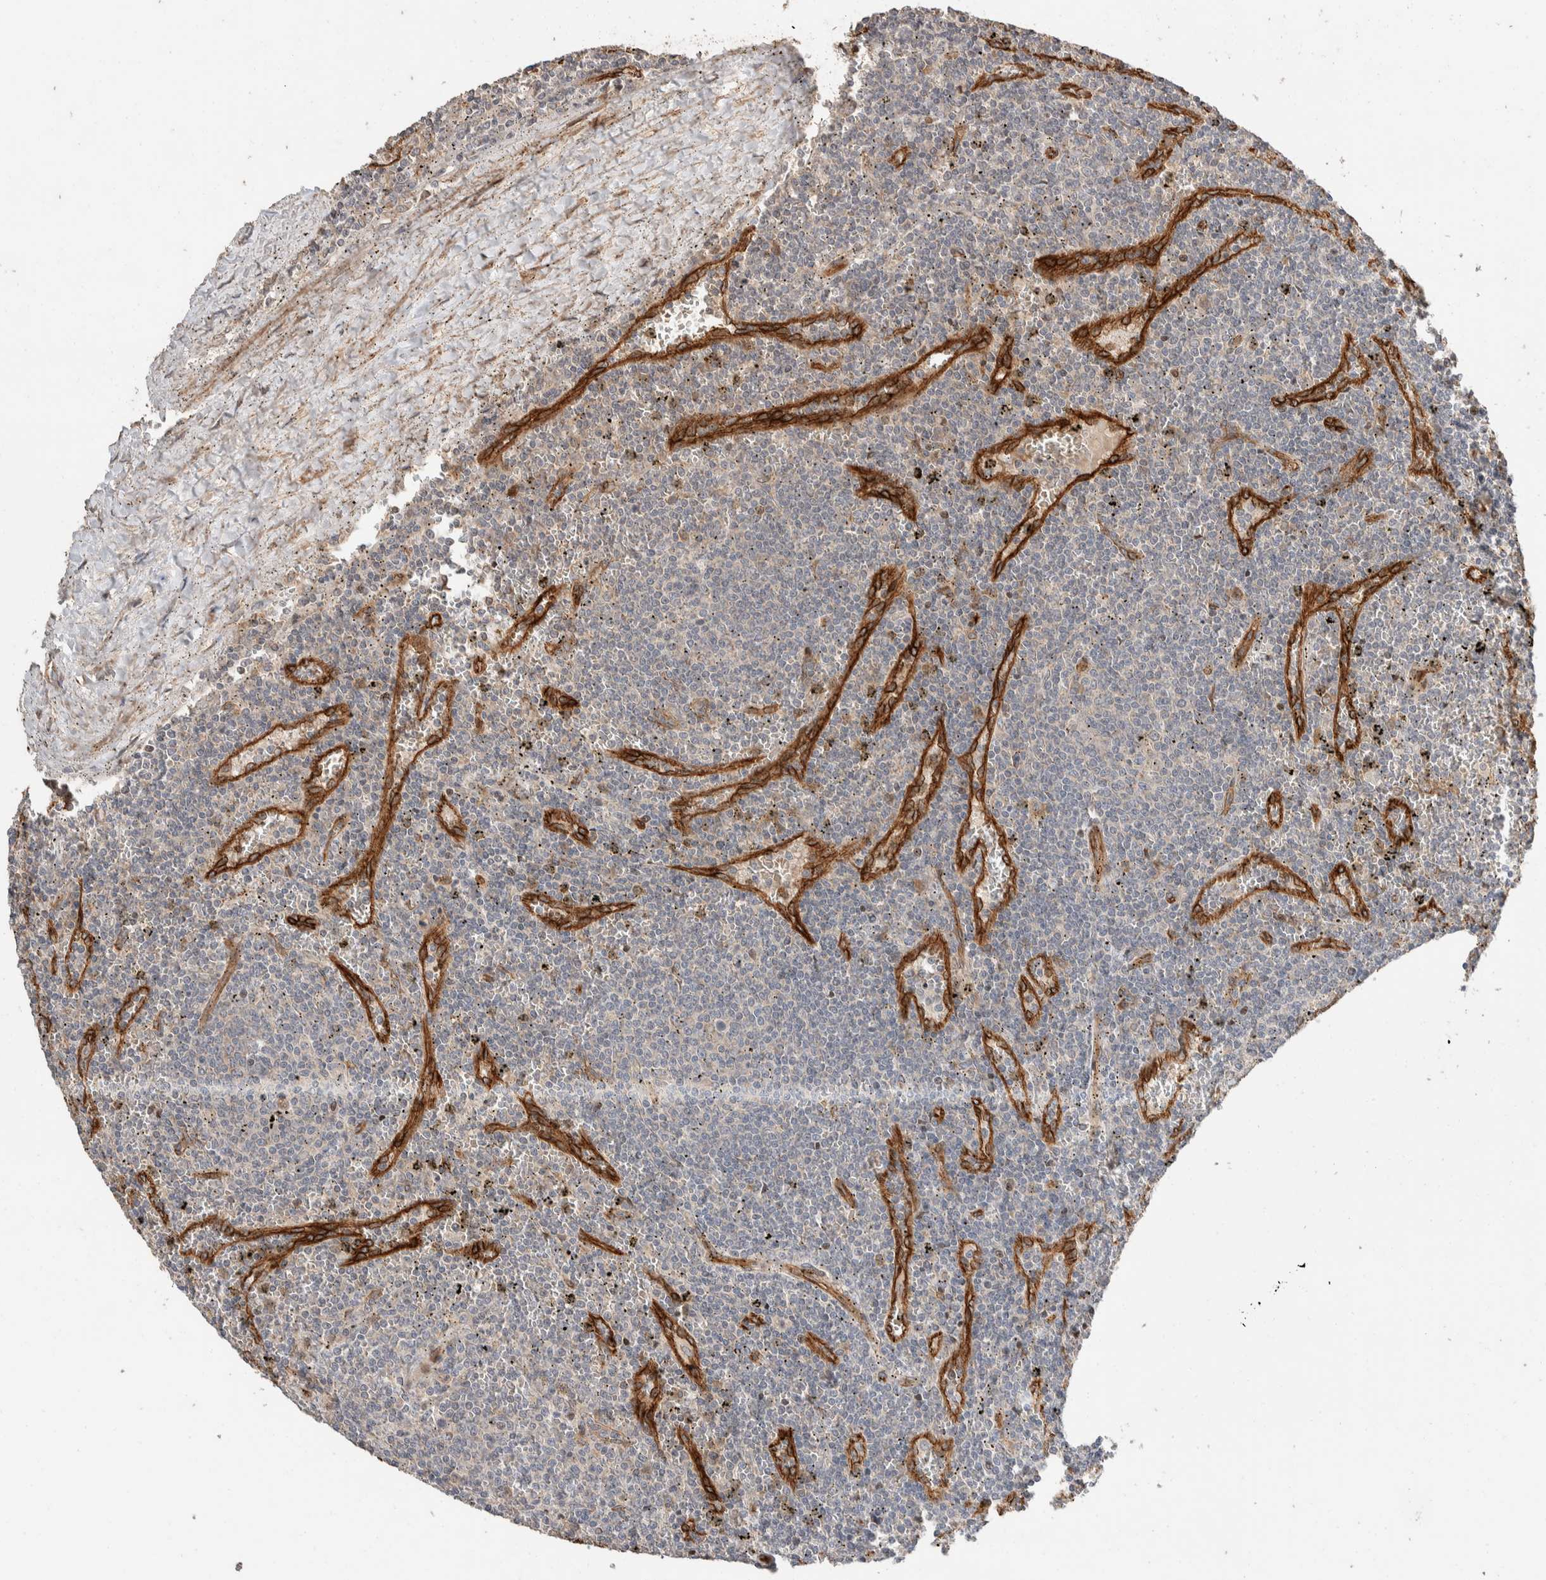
{"staining": {"intensity": "negative", "quantity": "none", "location": "none"}, "tissue": "lymphoma", "cell_type": "Tumor cells", "image_type": "cancer", "snomed": [{"axis": "morphology", "description": "Malignant lymphoma, non-Hodgkin's type, Low grade"}, {"axis": "topography", "description": "Spleen"}], "caption": "IHC of human low-grade malignant lymphoma, non-Hodgkin's type displays no expression in tumor cells.", "gene": "ERC1", "patient": {"sex": "female", "age": 50}}